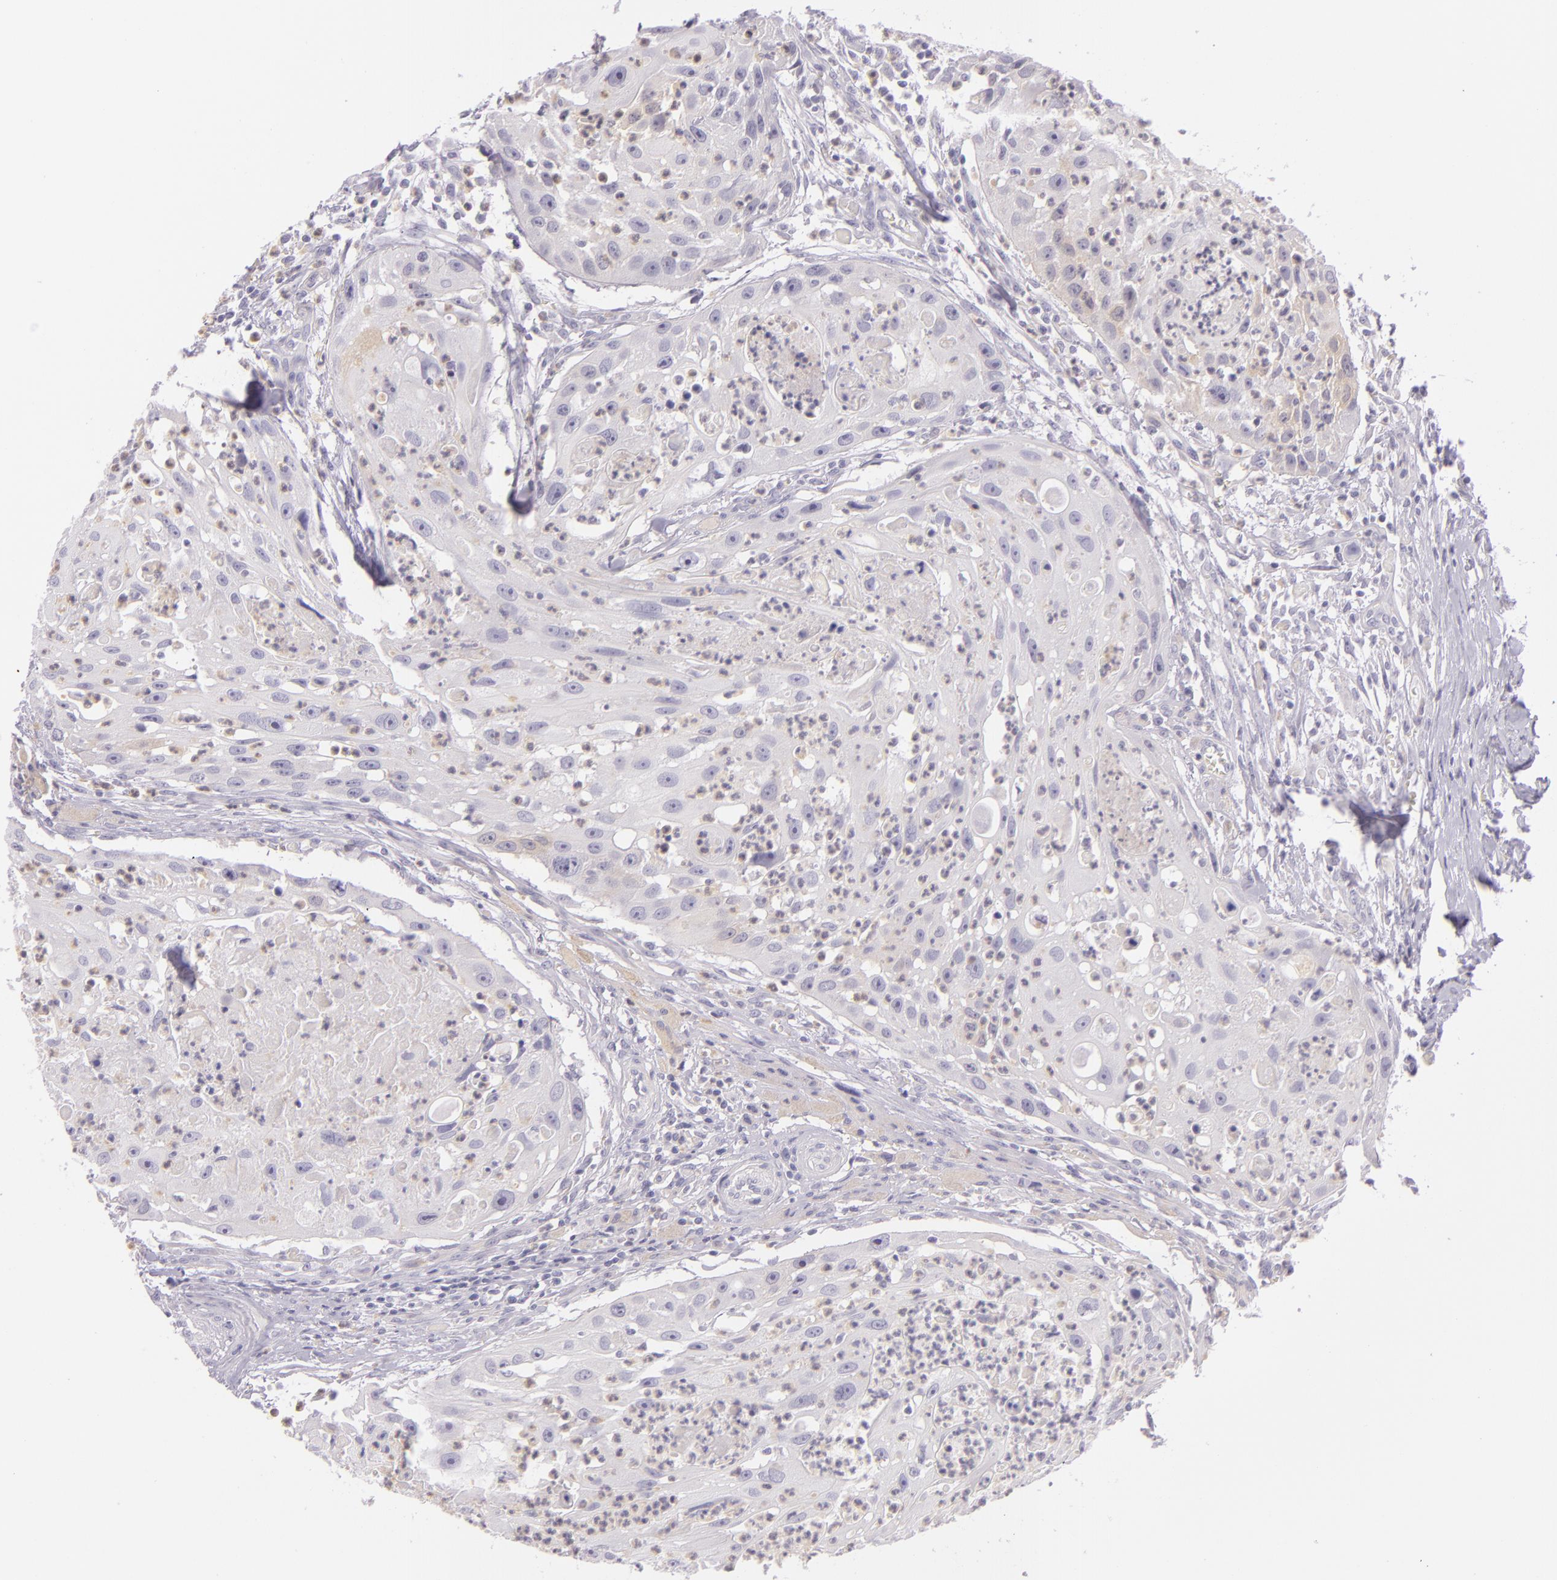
{"staining": {"intensity": "negative", "quantity": "none", "location": "none"}, "tissue": "head and neck cancer", "cell_type": "Tumor cells", "image_type": "cancer", "snomed": [{"axis": "morphology", "description": "Squamous cell carcinoma, NOS"}, {"axis": "topography", "description": "Head-Neck"}], "caption": "Immunohistochemistry (IHC) micrograph of neoplastic tissue: human head and neck cancer (squamous cell carcinoma) stained with DAB (3,3'-diaminobenzidine) shows no significant protein expression in tumor cells.", "gene": "CBS", "patient": {"sex": "male", "age": 64}}